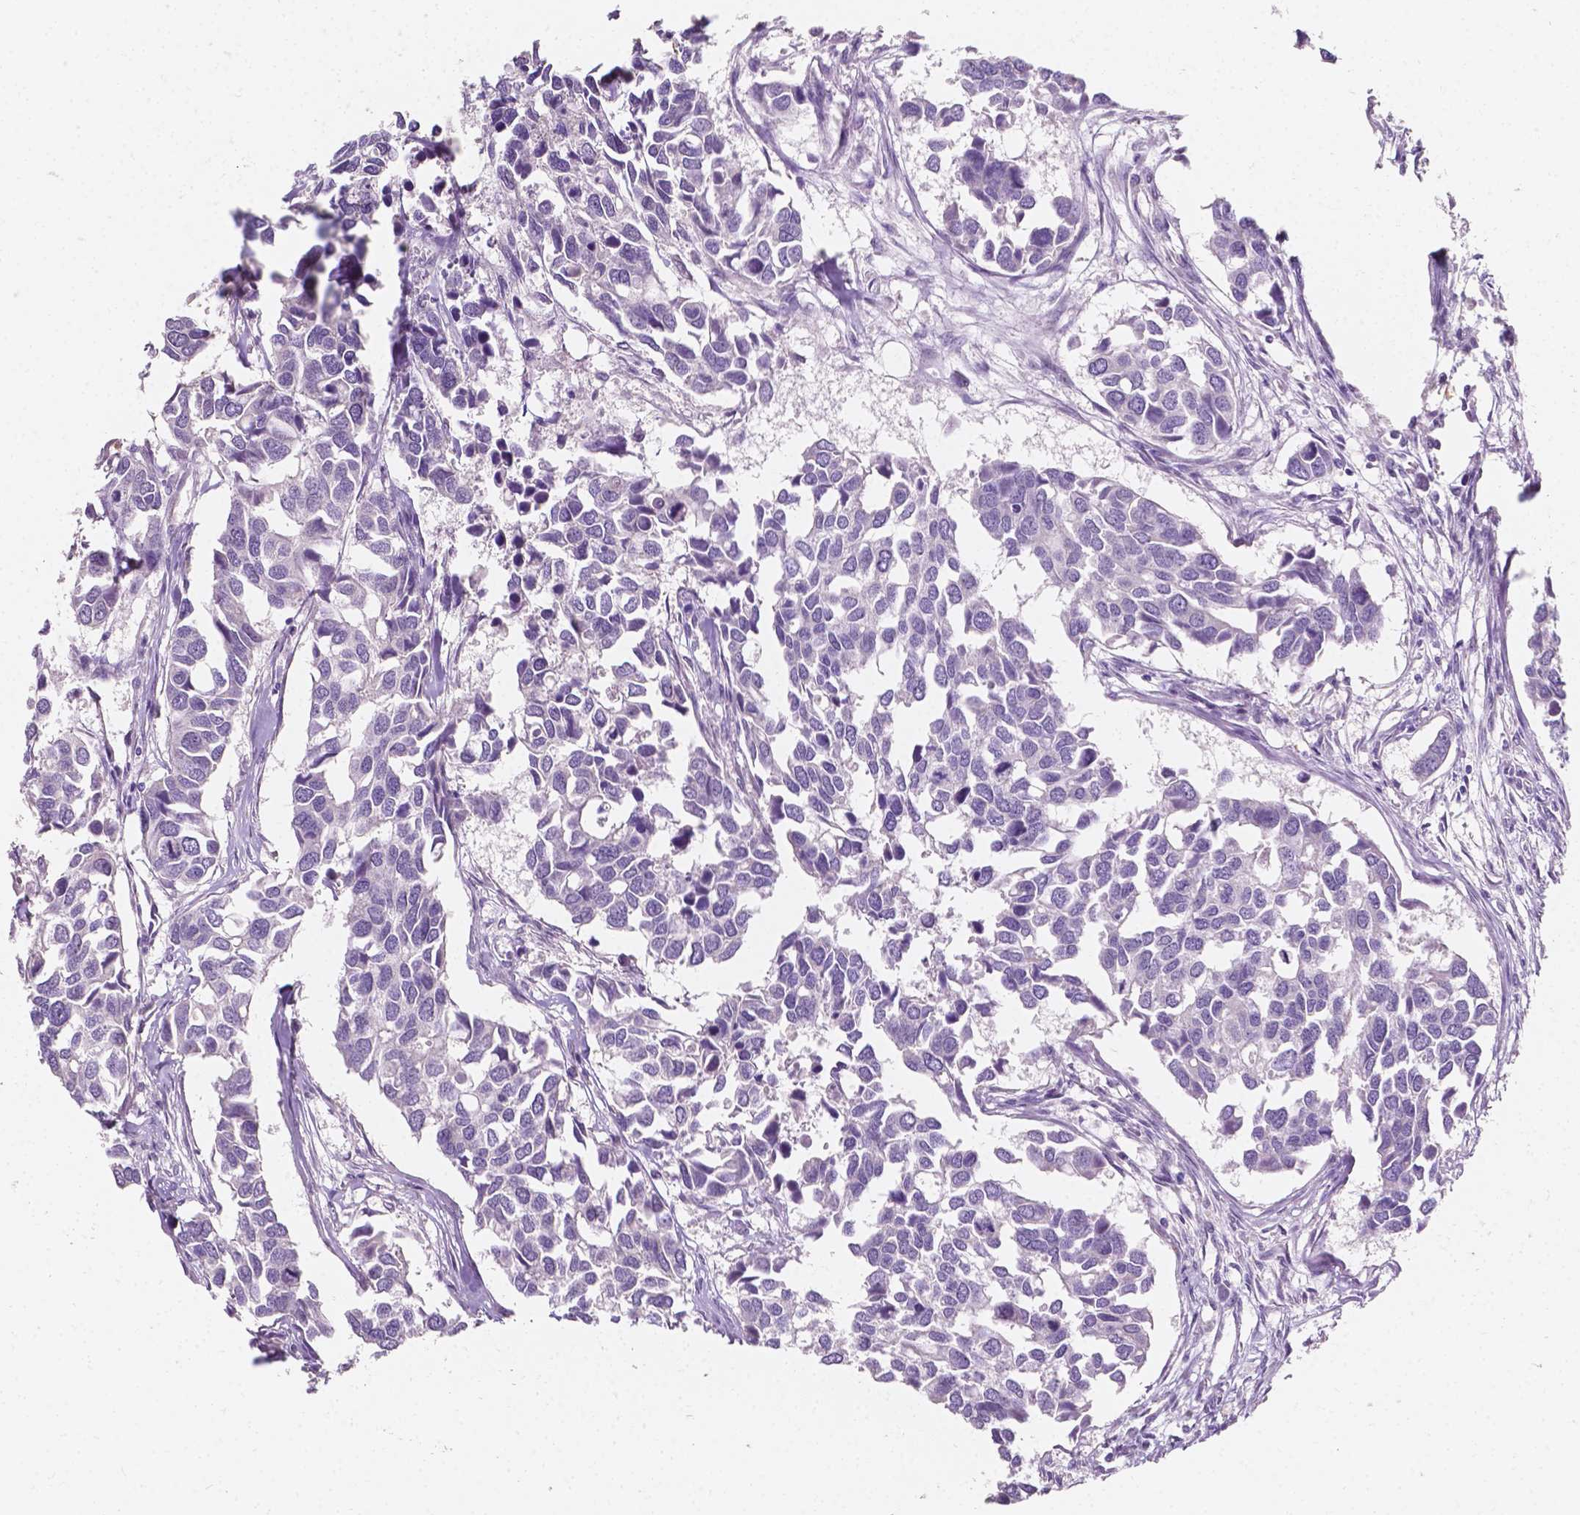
{"staining": {"intensity": "negative", "quantity": "none", "location": "none"}, "tissue": "breast cancer", "cell_type": "Tumor cells", "image_type": "cancer", "snomed": [{"axis": "morphology", "description": "Duct carcinoma"}, {"axis": "topography", "description": "Breast"}], "caption": "This is an immunohistochemistry (IHC) micrograph of human breast cancer. There is no positivity in tumor cells.", "gene": "TAL1", "patient": {"sex": "female", "age": 83}}